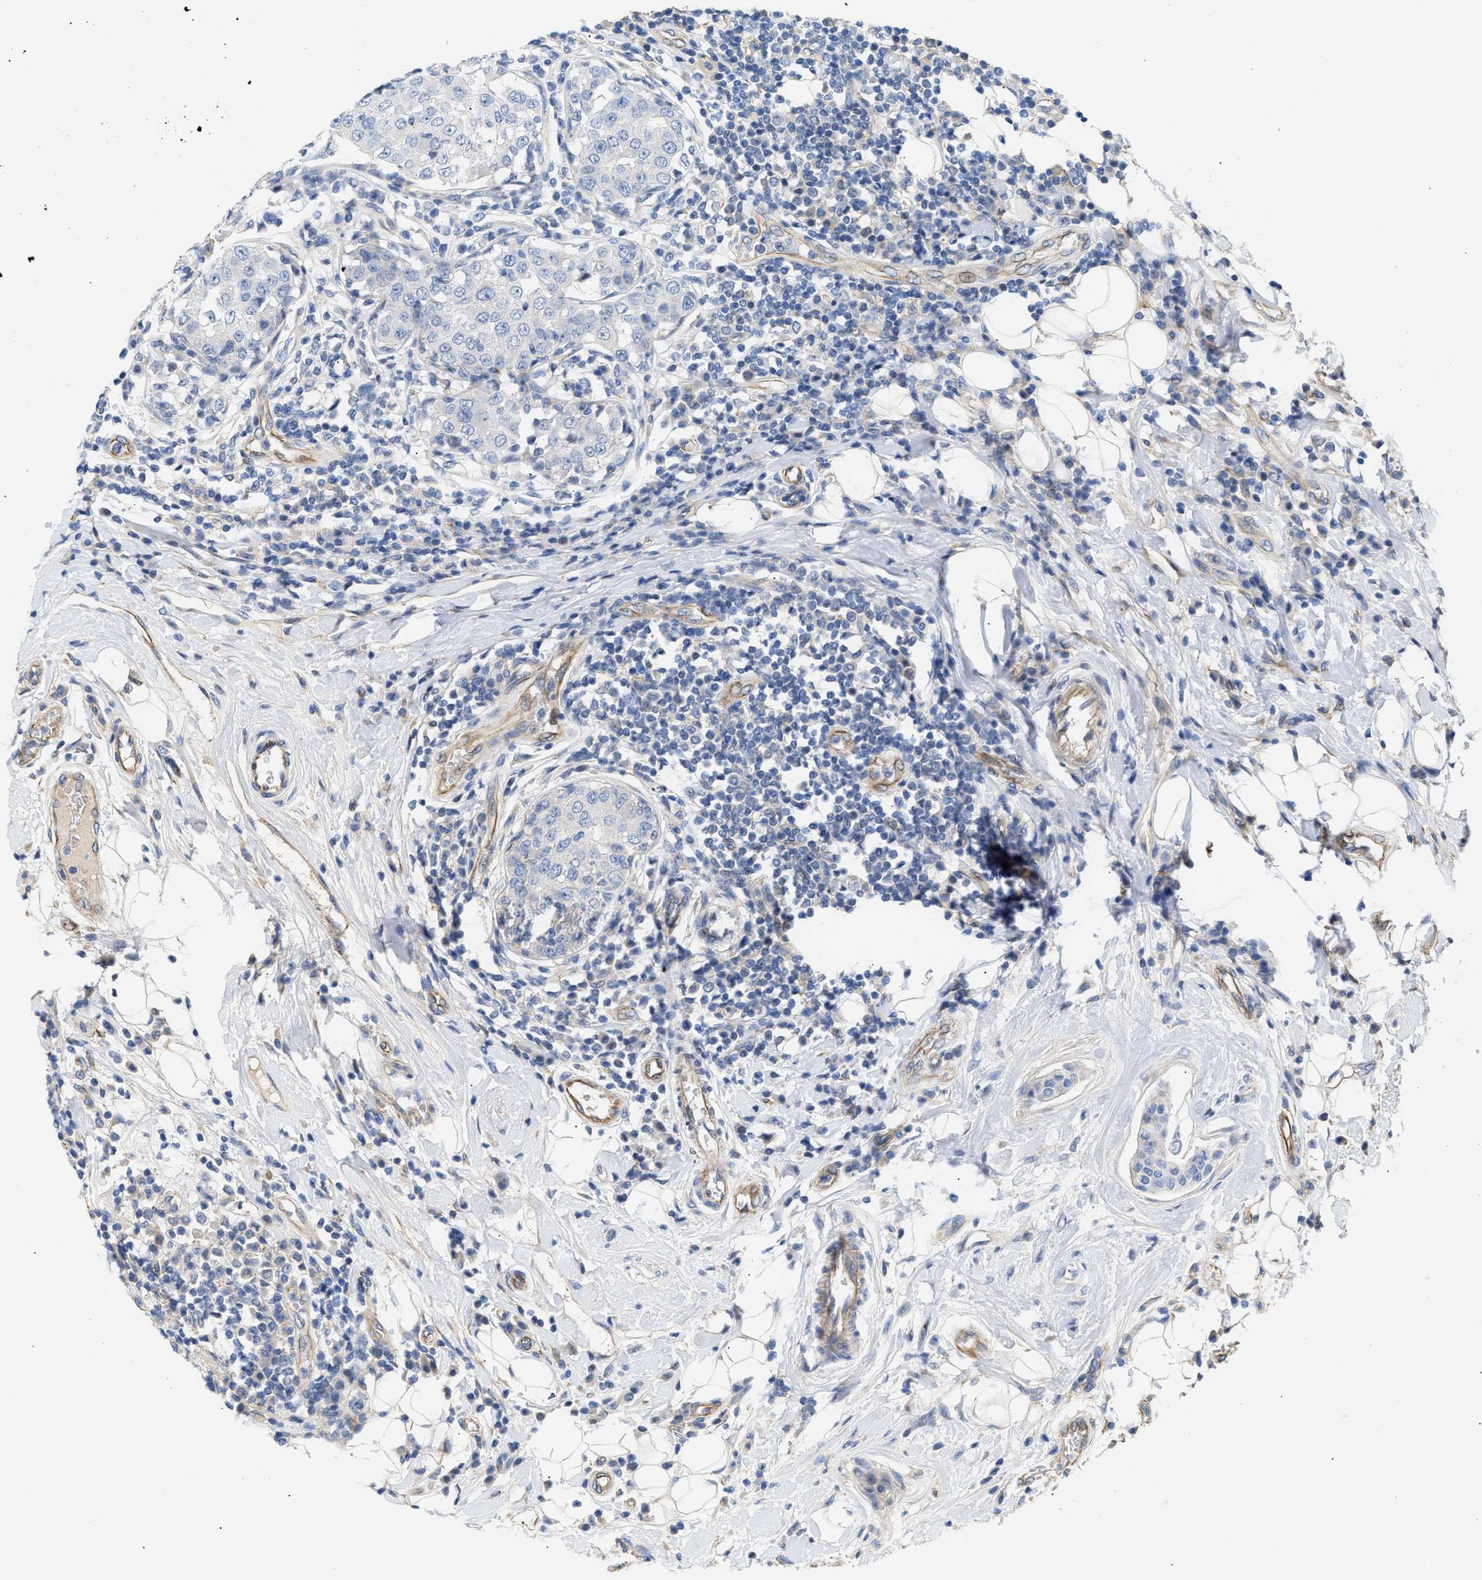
{"staining": {"intensity": "negative", "quantity": "none", "location": "none"}, "tissue": "breast cancer", "cell_type": "Tumor cells", "image_type": "cancer", "snomed": [{"axis": "morphology", "description": "Duct carcinoma"}, {"axis": "topography", "description": "Breast"}], "caption": "Breast cancer (intraductal carcinoma) was stained to show a protein in brown. There is no significant expression in tumor cells.", "gene": "TFPI", "patient": {"sex": "female", "age": 27}}